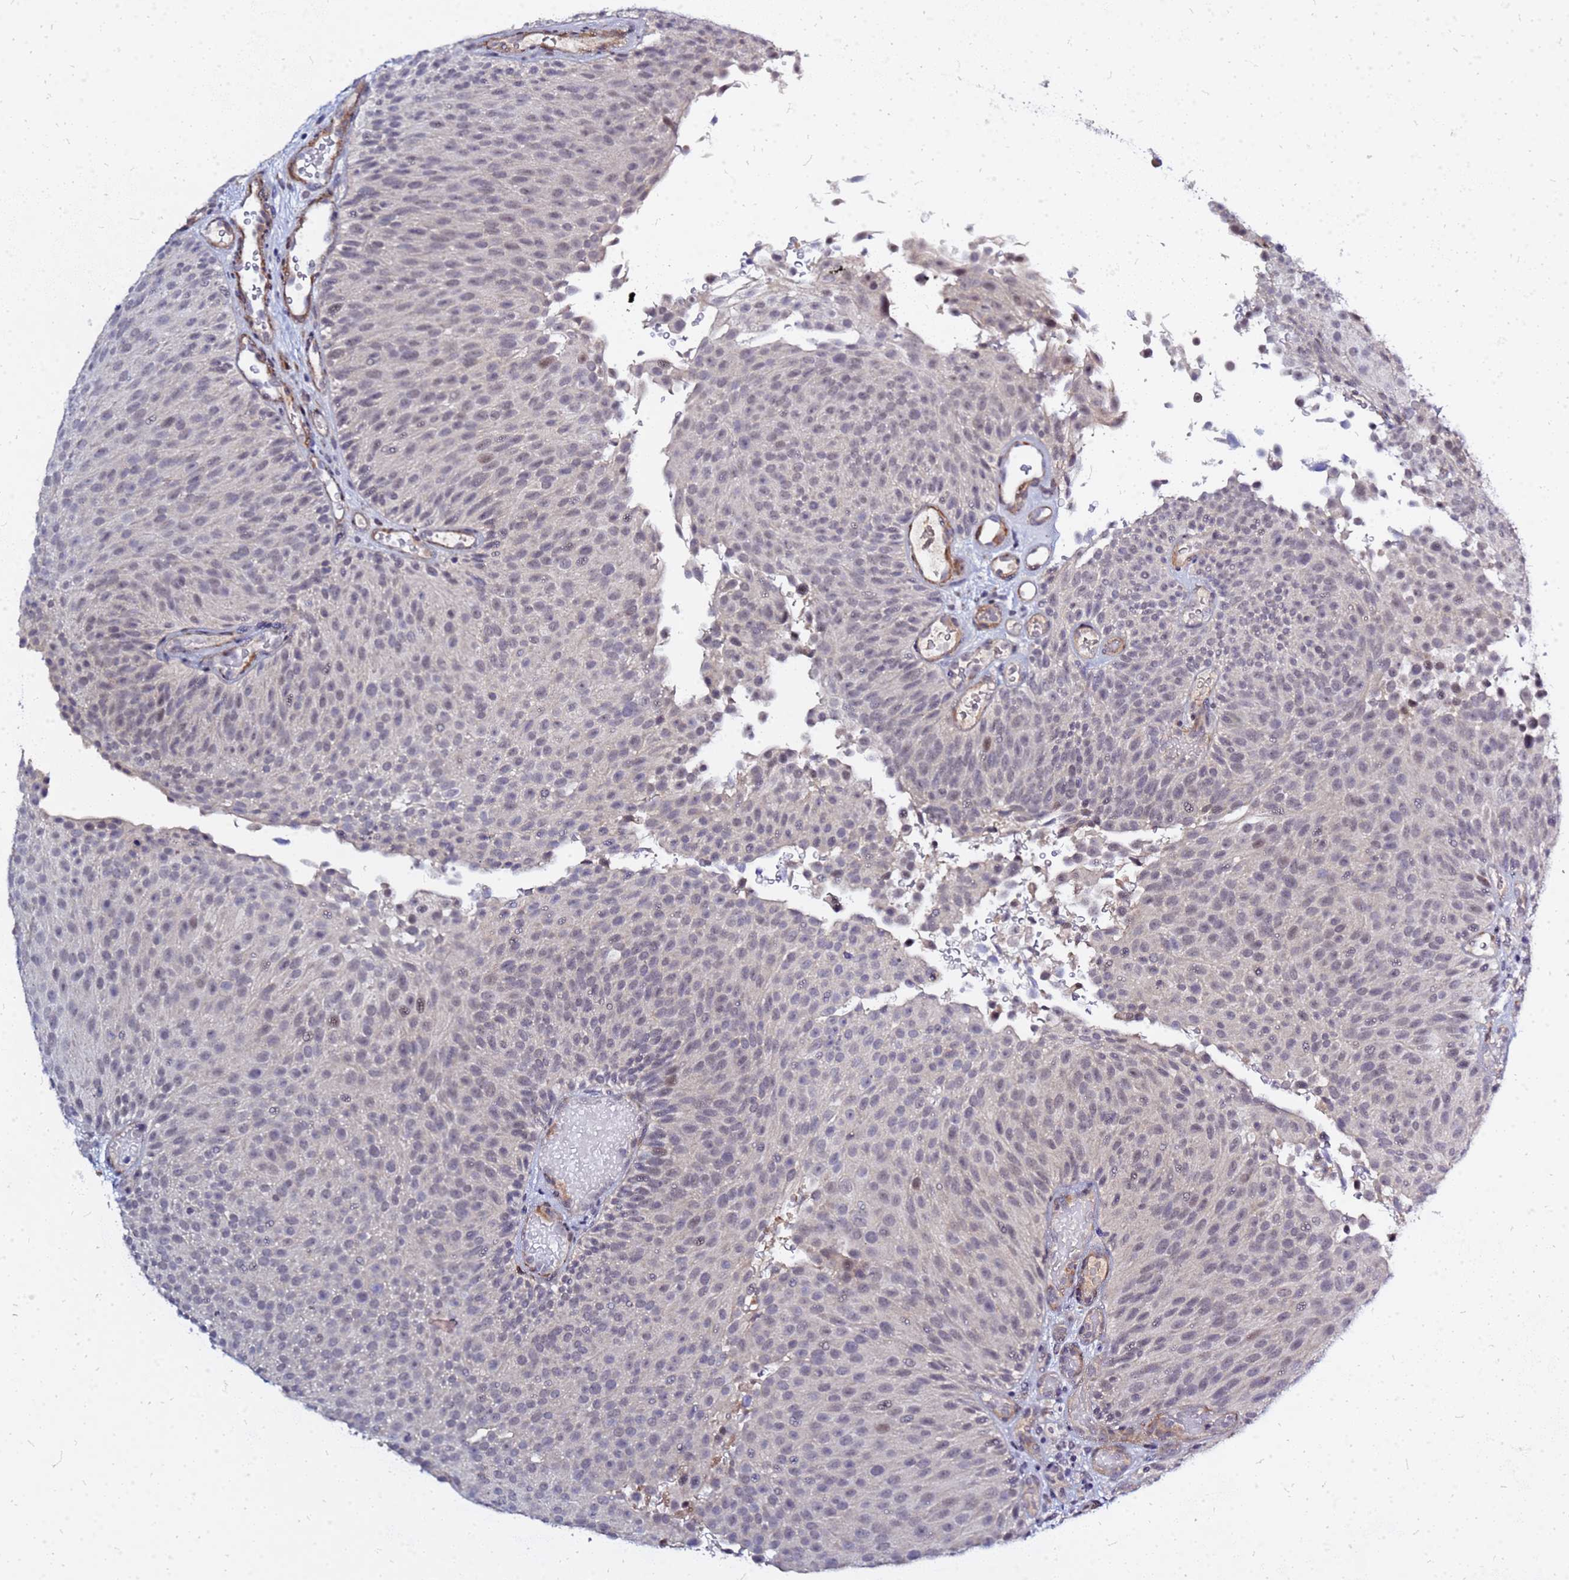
{"staining": {"intensity": "weak", "quantity": "<25%", "location": "nuclear"}, "tissue": "urothelial cancer", "cell_type": "Tumor cells", "image_type": "cancer", "snomed": [{"axis": "morphology", "description": "Urothelial carcinoma, Low grade"}, {"axis": "topography", "description": "Urinary bladder"}], "caption": "The immunohistochemistry micrograph has no significant staining in tumor cells of urothelial carcinoma (low-grade) tissue. Nuclei are stained in blue.", "gene": "SRGAP3", "patient": {"sex": "male", "age": 78}}